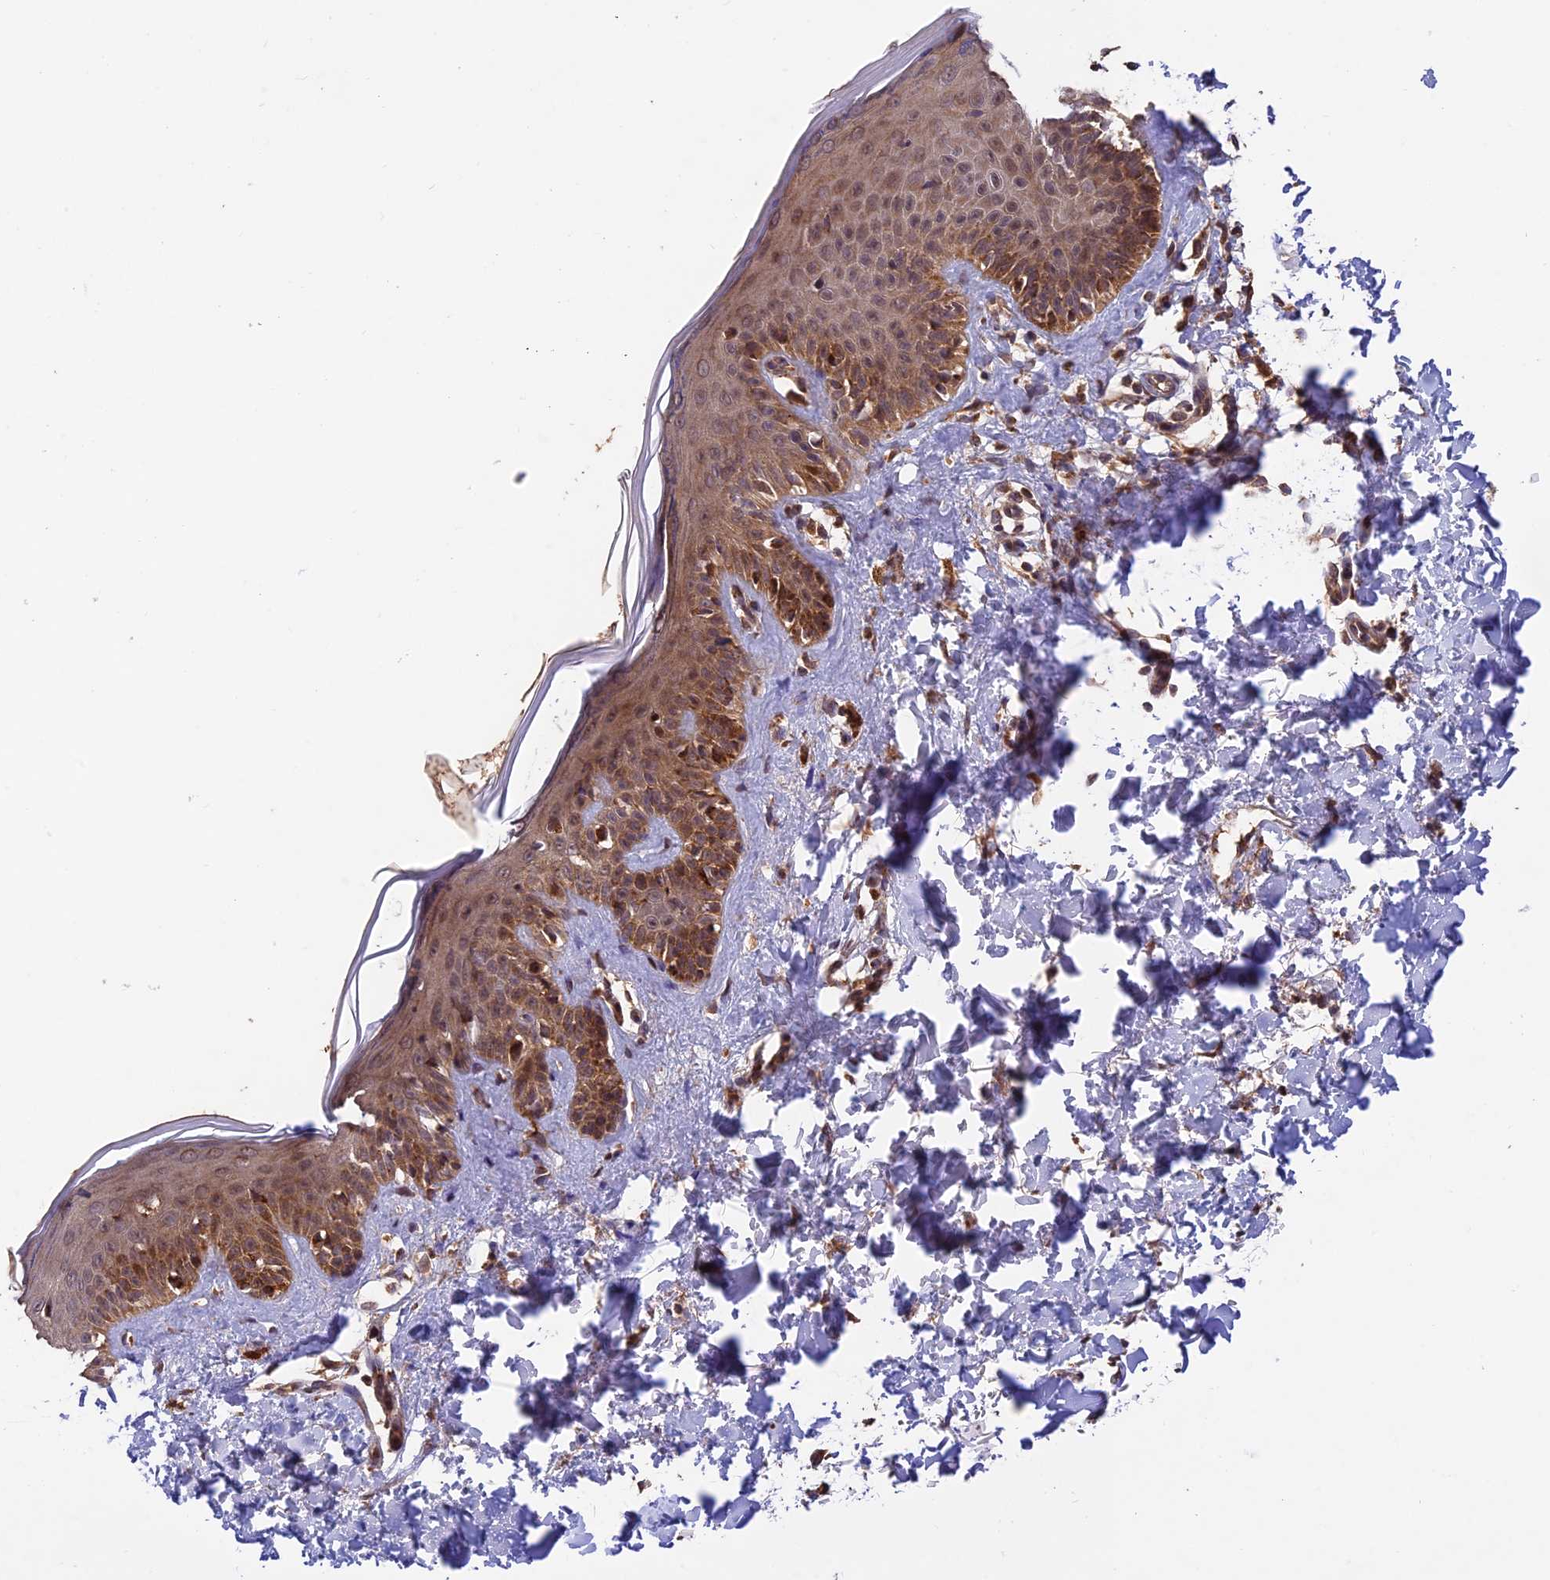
{"staining": {"intensity": "moderate", "quantity": ">75%", "location": "cytoplasmic/membranous"}, "tissue": "skin", "cell_type": "Fibroblasts", "image_type": "normal", "snomed": [{"axis": "morphology", "description": "Normal tissue, NOS"}, {"axis": "topography", "description": "Skin"}], "caption": "About >75% of fibroblasts in unremarkable skin display moderate cytoplasmic/membranous protein expression as visualized by brown immunohistochemical staining.", "gene": "MNS1", "patient": {"sex": "female", "age": 58}}